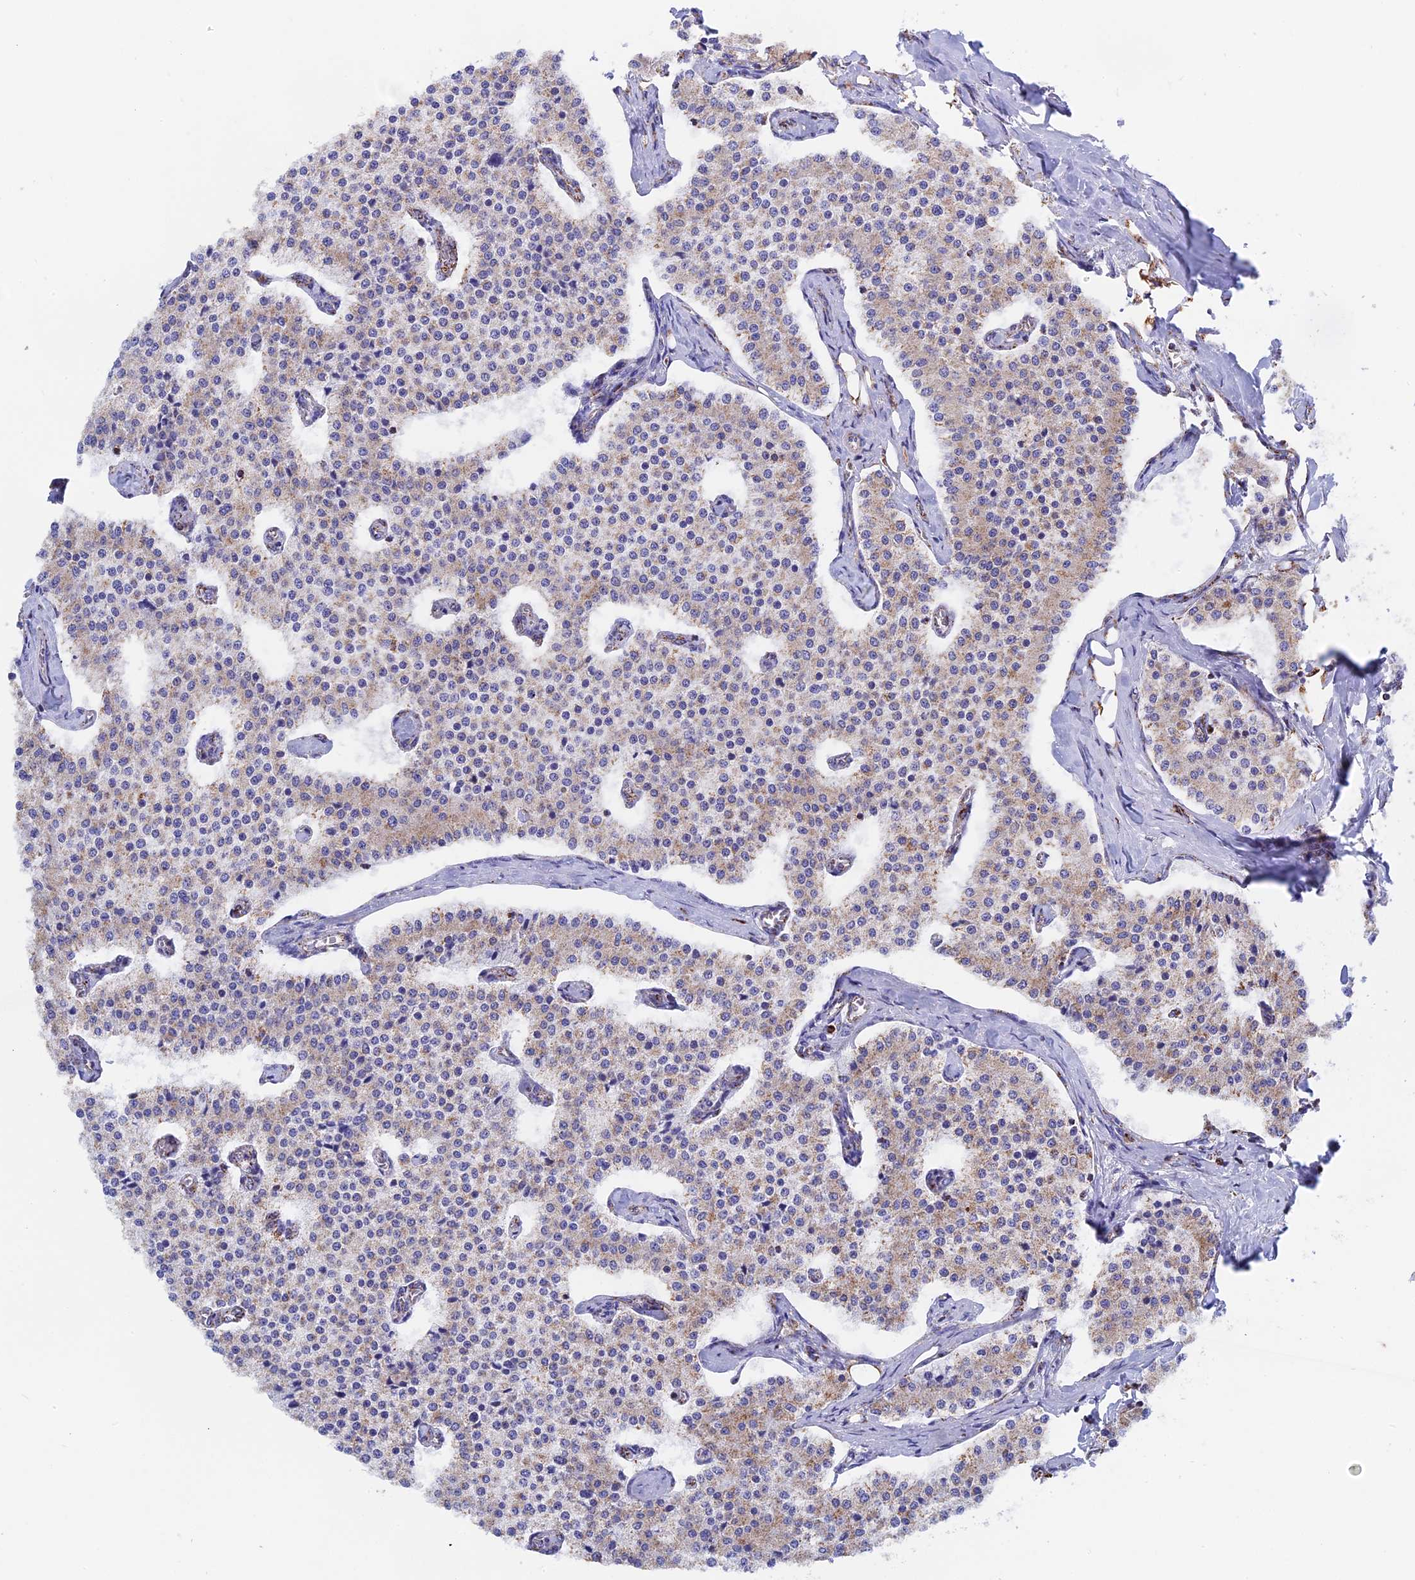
{"staining": {"intensity": "weak", "quantity": "25%-75%", "location": "cytoplasmic/membranous"}, "tissue": "carcinoid", "cell_type": "Tumor cells", "image_type": "cancer", "snomed": [{"axis": "morphology", "description": "Carcinoid, malignant, NOS"}, {"axis": "topography", "description": "Colon"}], "caption": "Tumor cells reveal weak cytoplasmic/membranous expression in approximately 25%-75% of cells in malignant carcinoid. (DAB IHC, brown staining for protein, blue staining for nuclei).", "gene": "NDUFA5", "patient": {"sex": "female", "age": 52}}